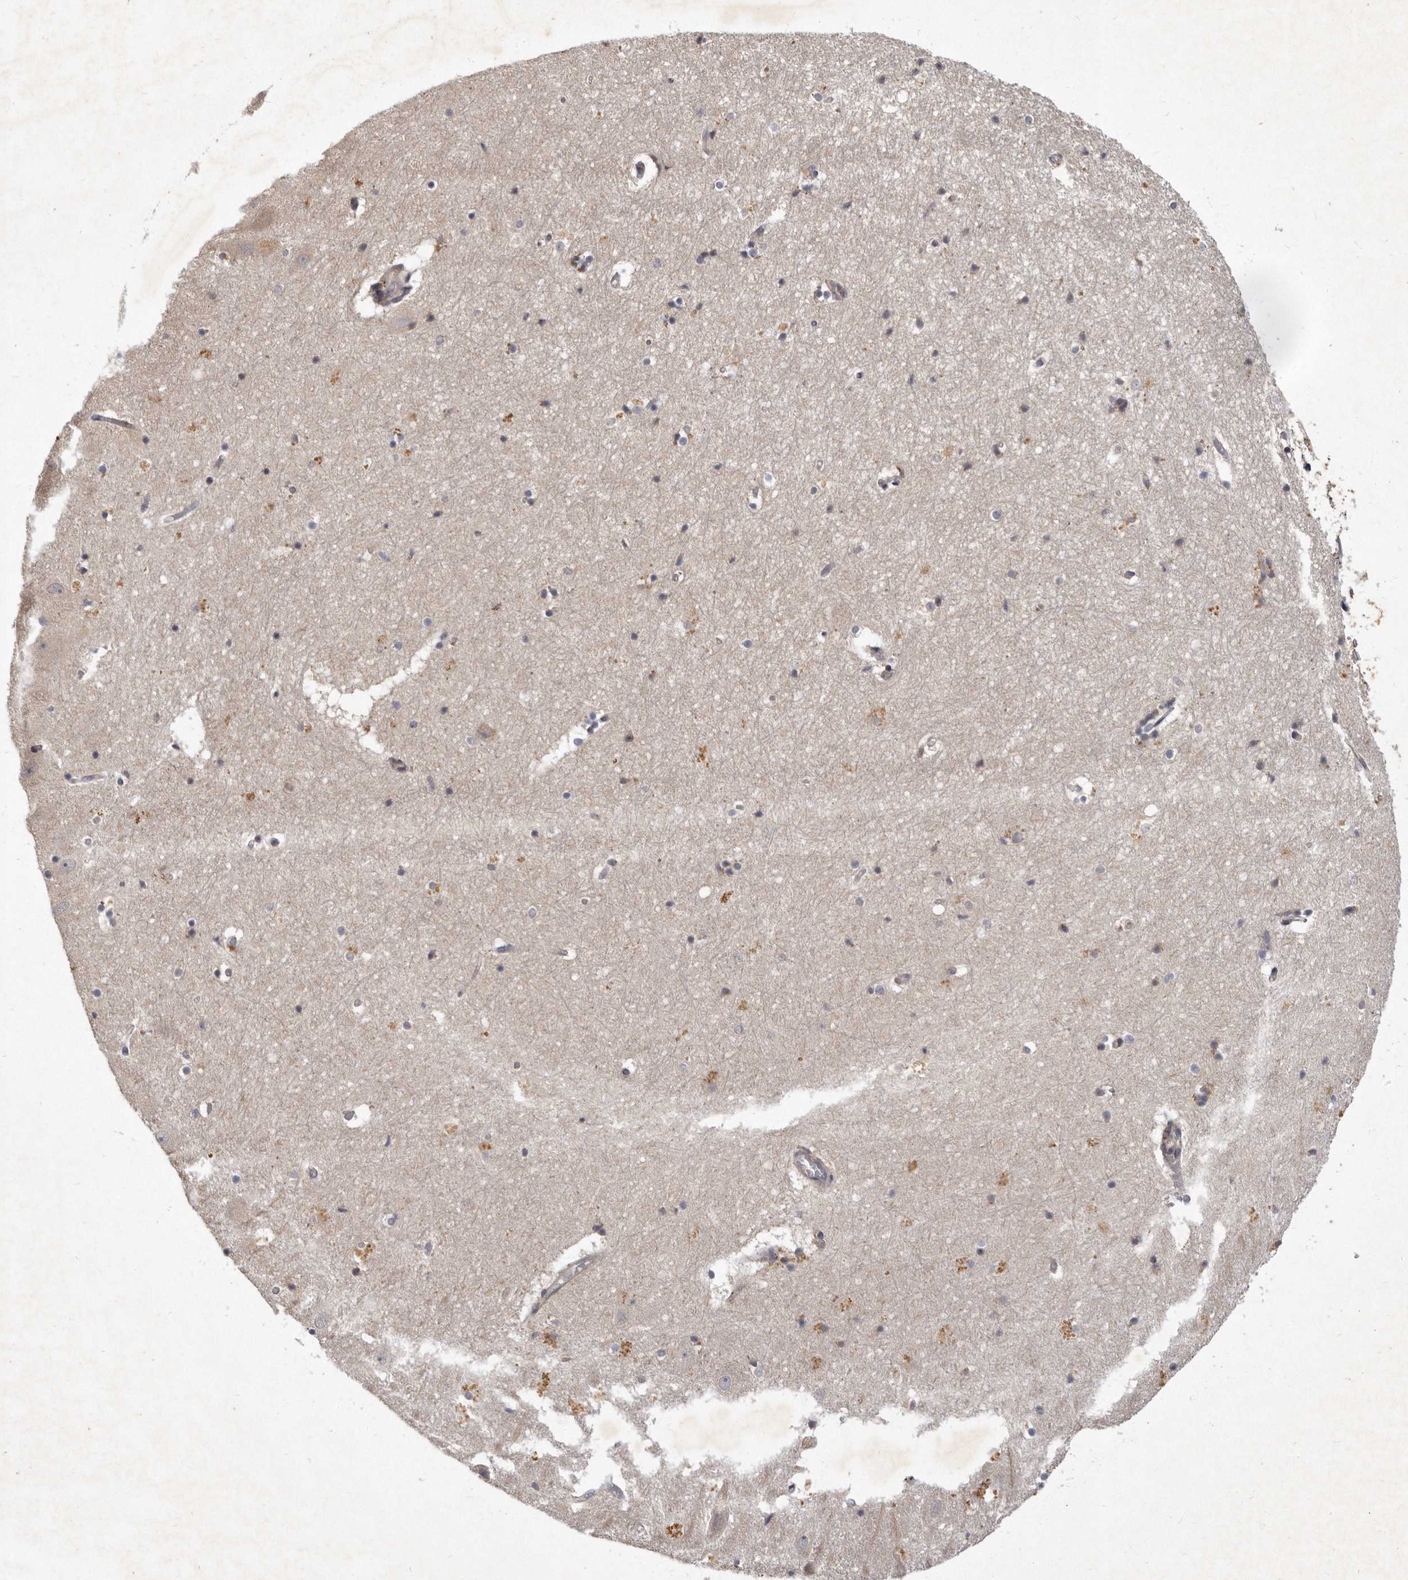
{"staining": {"intensity": "negative", "quantity": "none", "location": "none"}, "tissue": "hippocampus", "cell_type": "Glial cells", "image_type": "normal", "snomed": [{"axis": "morphology", "description": "Normal tissue, NOS"}, {"axis": "topography", "description": "Hippocampus"}], "caption": "Protein analysis of unremarkable hippocampus exhibits no significant positivity in glial cells. (DAB IHC visualized using brightfield microscopy, high magnification).", "gene": "SLC22A1", "patient": {"sex": "female", "age": 52}}